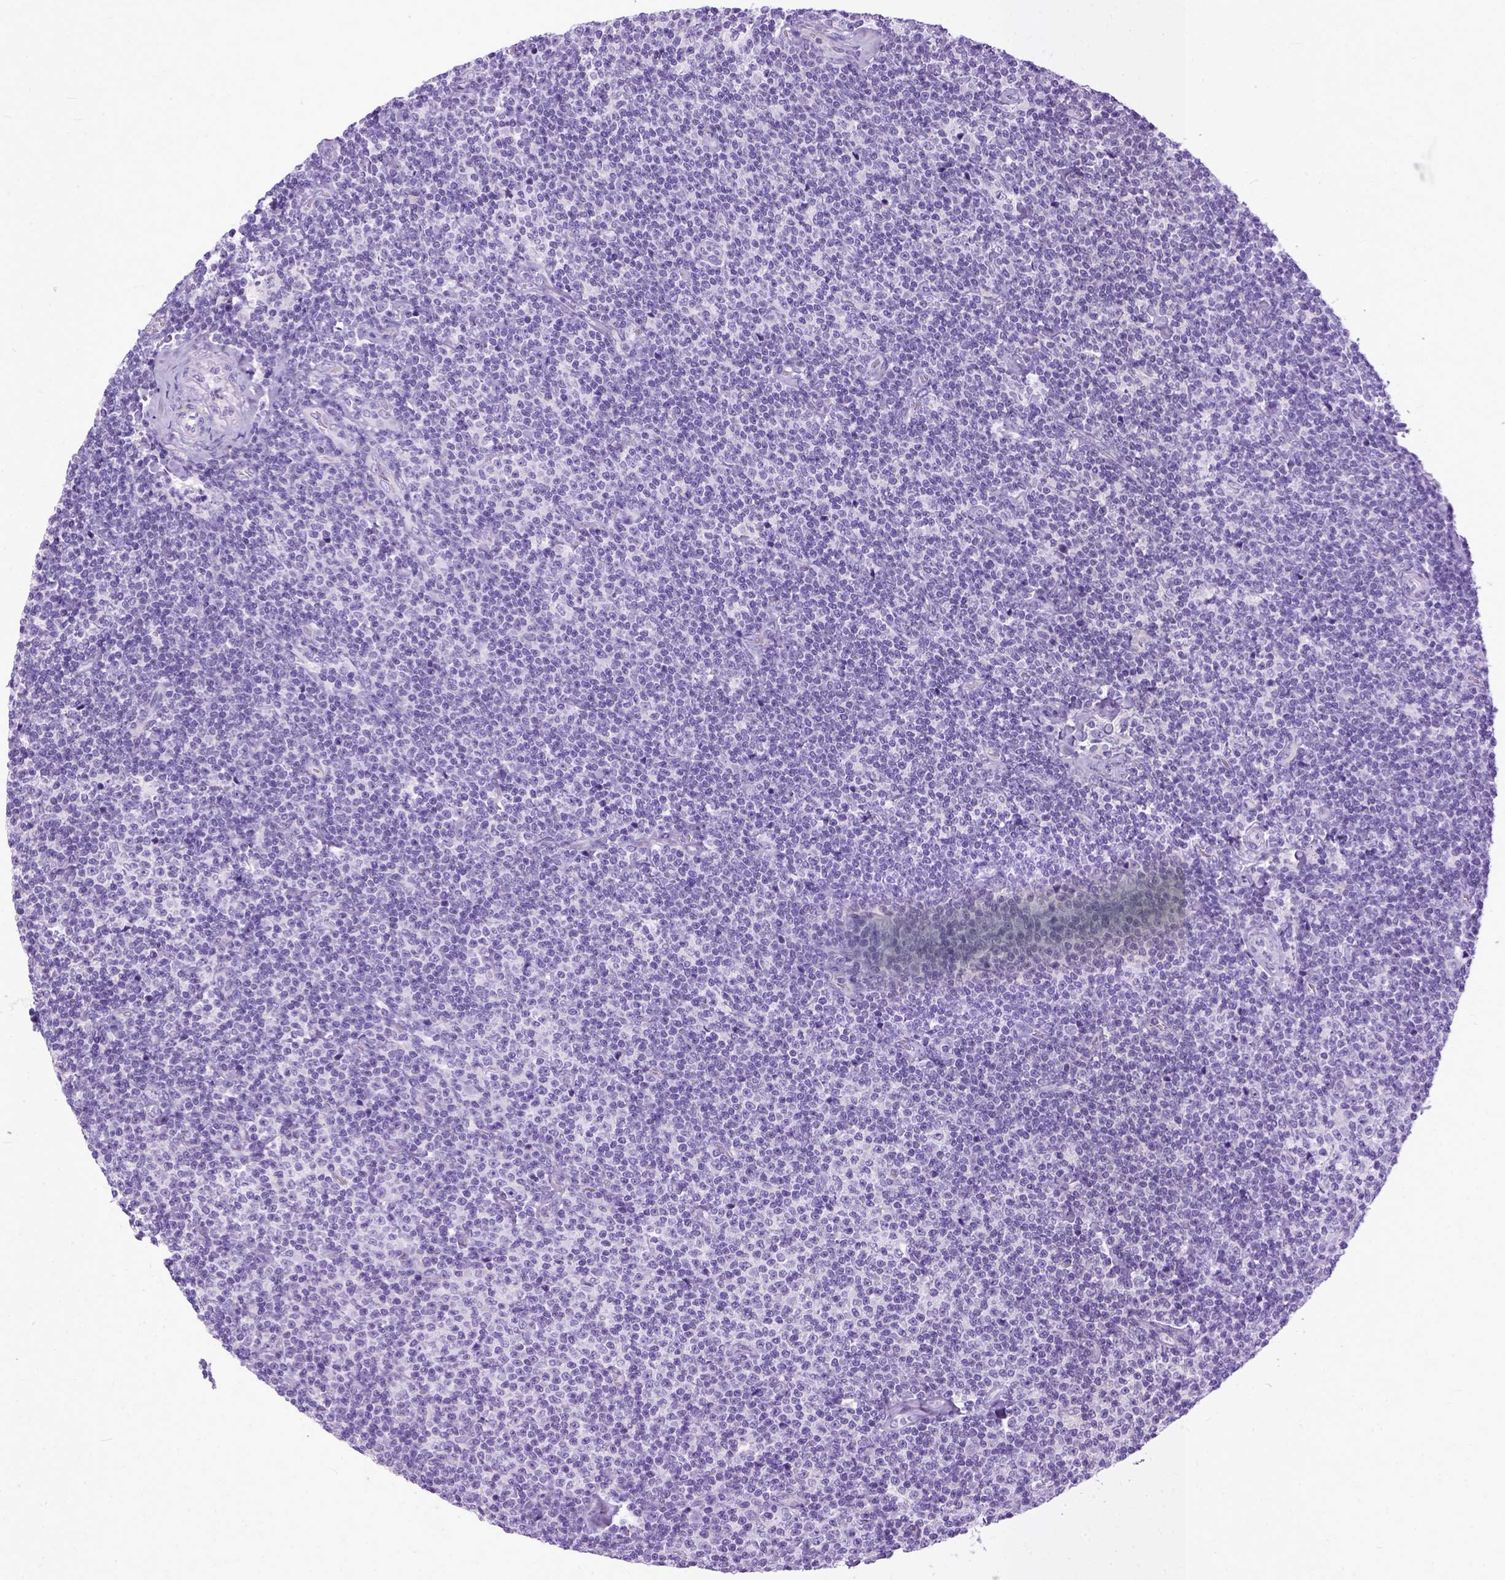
{"staining": {"intensity": "negative", "quantity": "none", "location": "none"}, "tissue": "lymphoma", "cell_type": "Tumor cells", "image_type": "cancer", "snomed": [{"axis": "morphology", "description": "Malignant lymphoma, non-Hodgkin's type, Low grade"}, {"axis": "topography", "description": "Lymph node"}], "caption": "Photomicrograph shows no protein positivity in tumor cells of low-grade malignant lymphoma, non-Hodgkin's type tissue.", "gene": "PPL", "patient": {"sex": "male", "age": 81}}